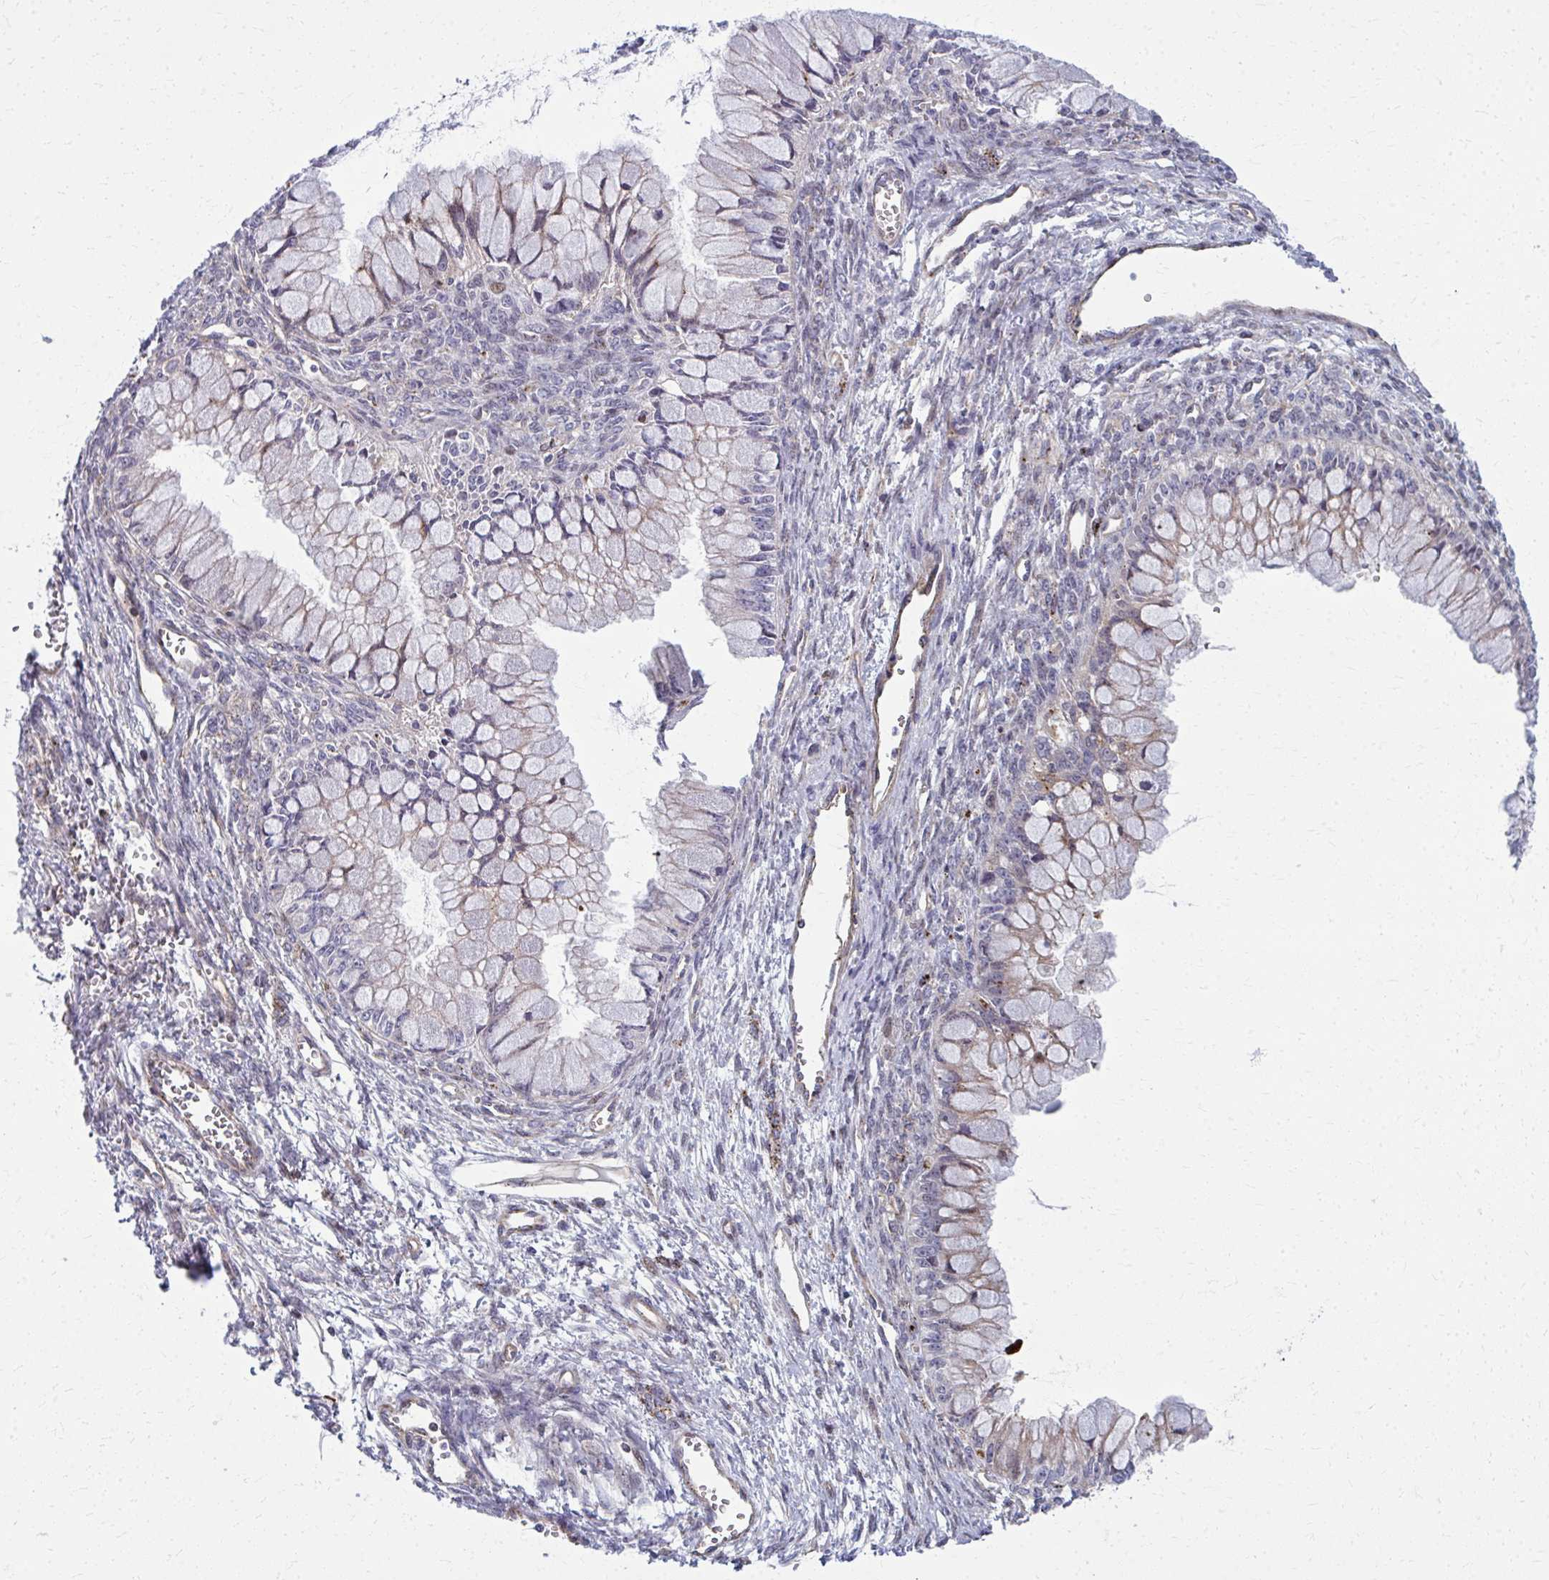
{"staining": {"intensity": "weak", "quantity": "25%-75%", "location": "cytoplasmic/membranous"}, "tissue": "ovarian cancer", "cell_type": "Tumor cells", "image_type": "cancer", "snomed": [{"axis": "morphology", "description": "Cystadenocarcinoma, mucinous, NOS"}, {"axis": "topography", "description": "Ovary"}], "caption": "This image exhibits immunohistochemistry (IHC) staining of human ovarian cancer, with low weak cytoplasmic/membranous positivity in approximately 25%-75% of tumor cells.", "gene": "LRRC4B", "patient": {"sex": "female", "age": 34}}